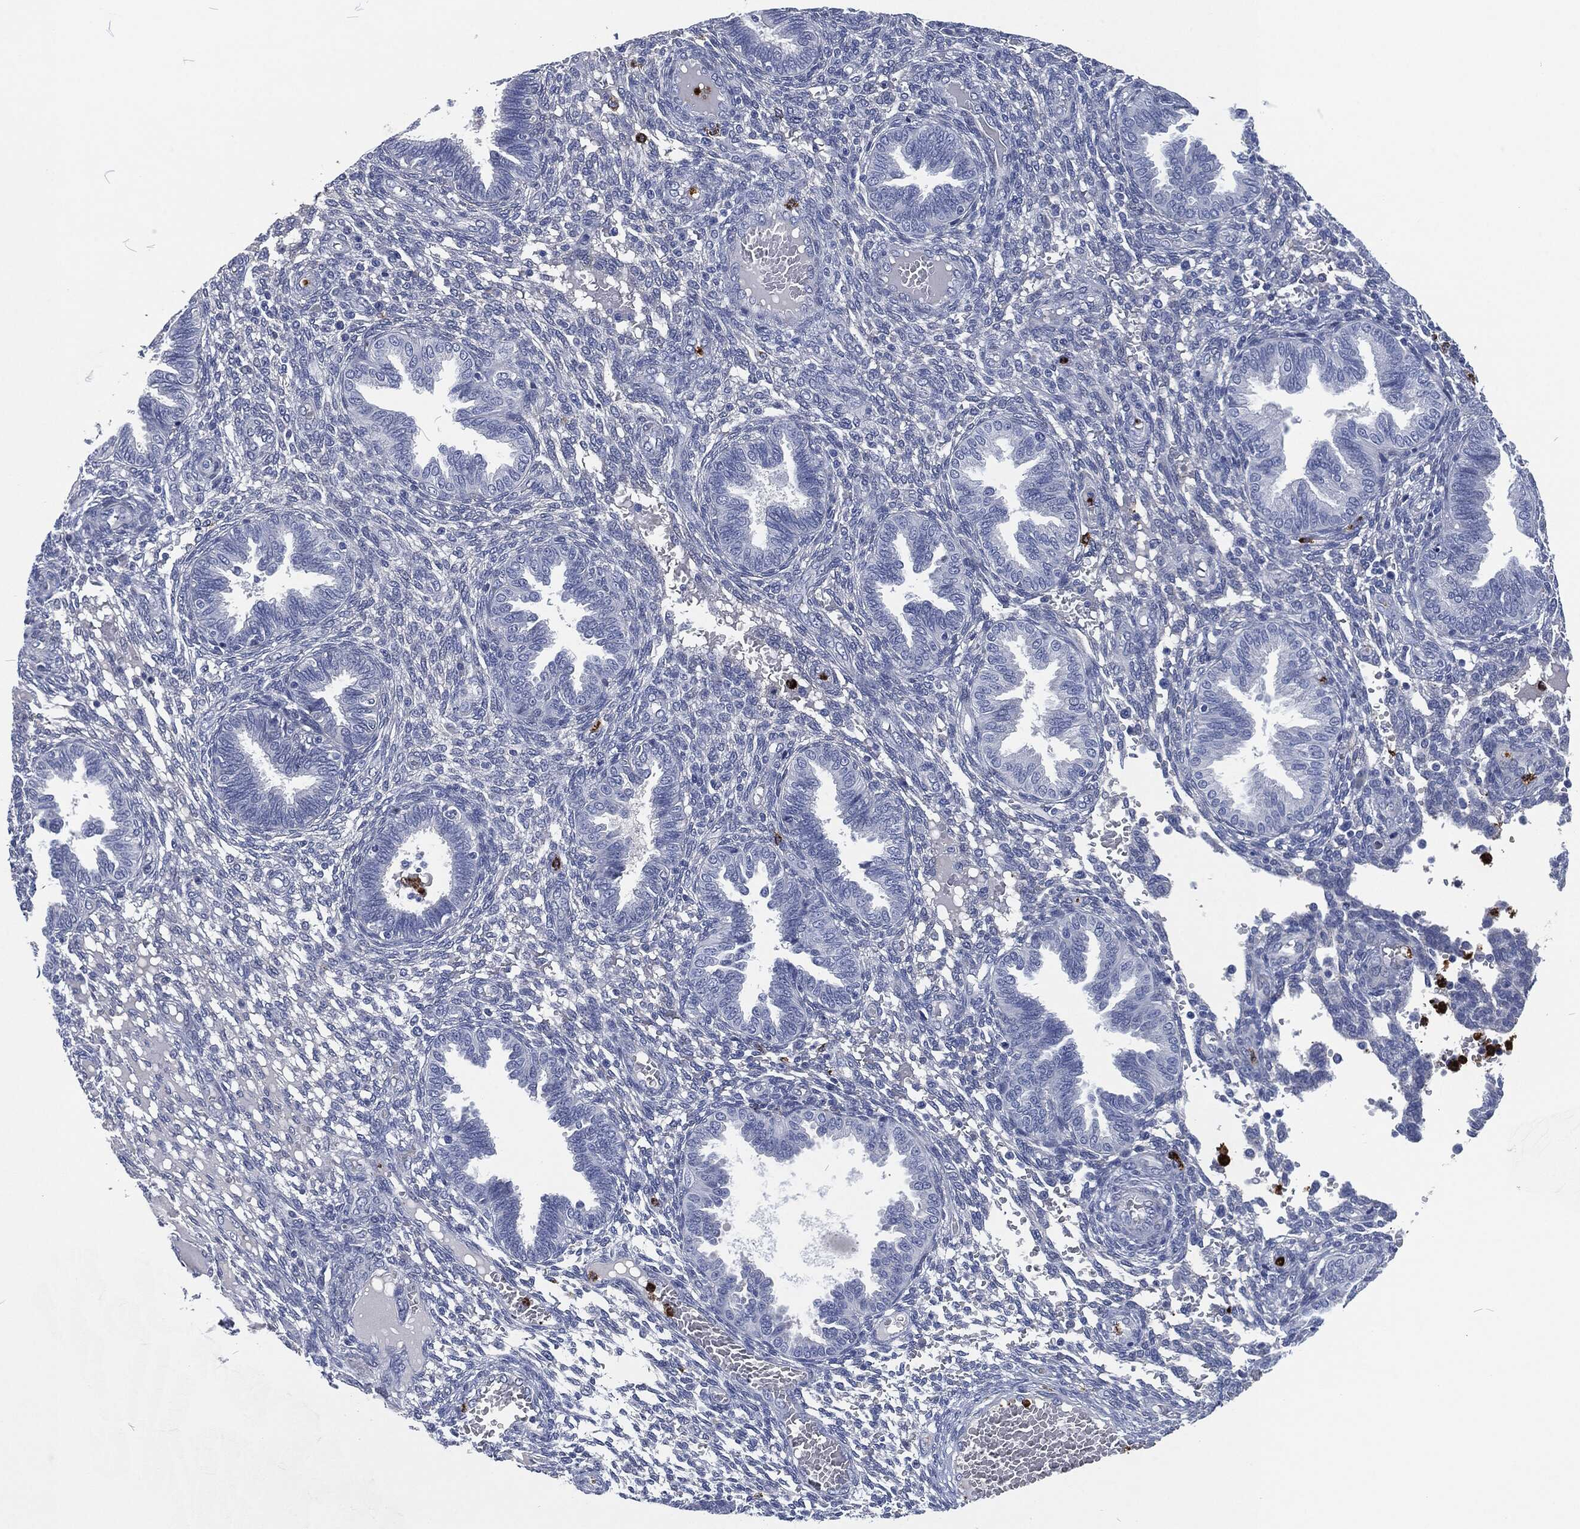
{"staining": {"intensity": "negative", "quantity": "none", "location": "none"}, "tissue": "endometrium", "cell_type": "Cells in endometrial stroma", "image_type": "normal", "snomed": [{"axis": "morphology", "description": "Normal tissue, NOS"}, {"axis": "topography", "description": "Endometrium"}], "caption": "This is an immunohistochemistry (IHC) image of unremarkable endometrium. There is no staining in cells in endometrial stroma.", "gene": "MPO", "patient": {"sex": "female", "age": 42}}